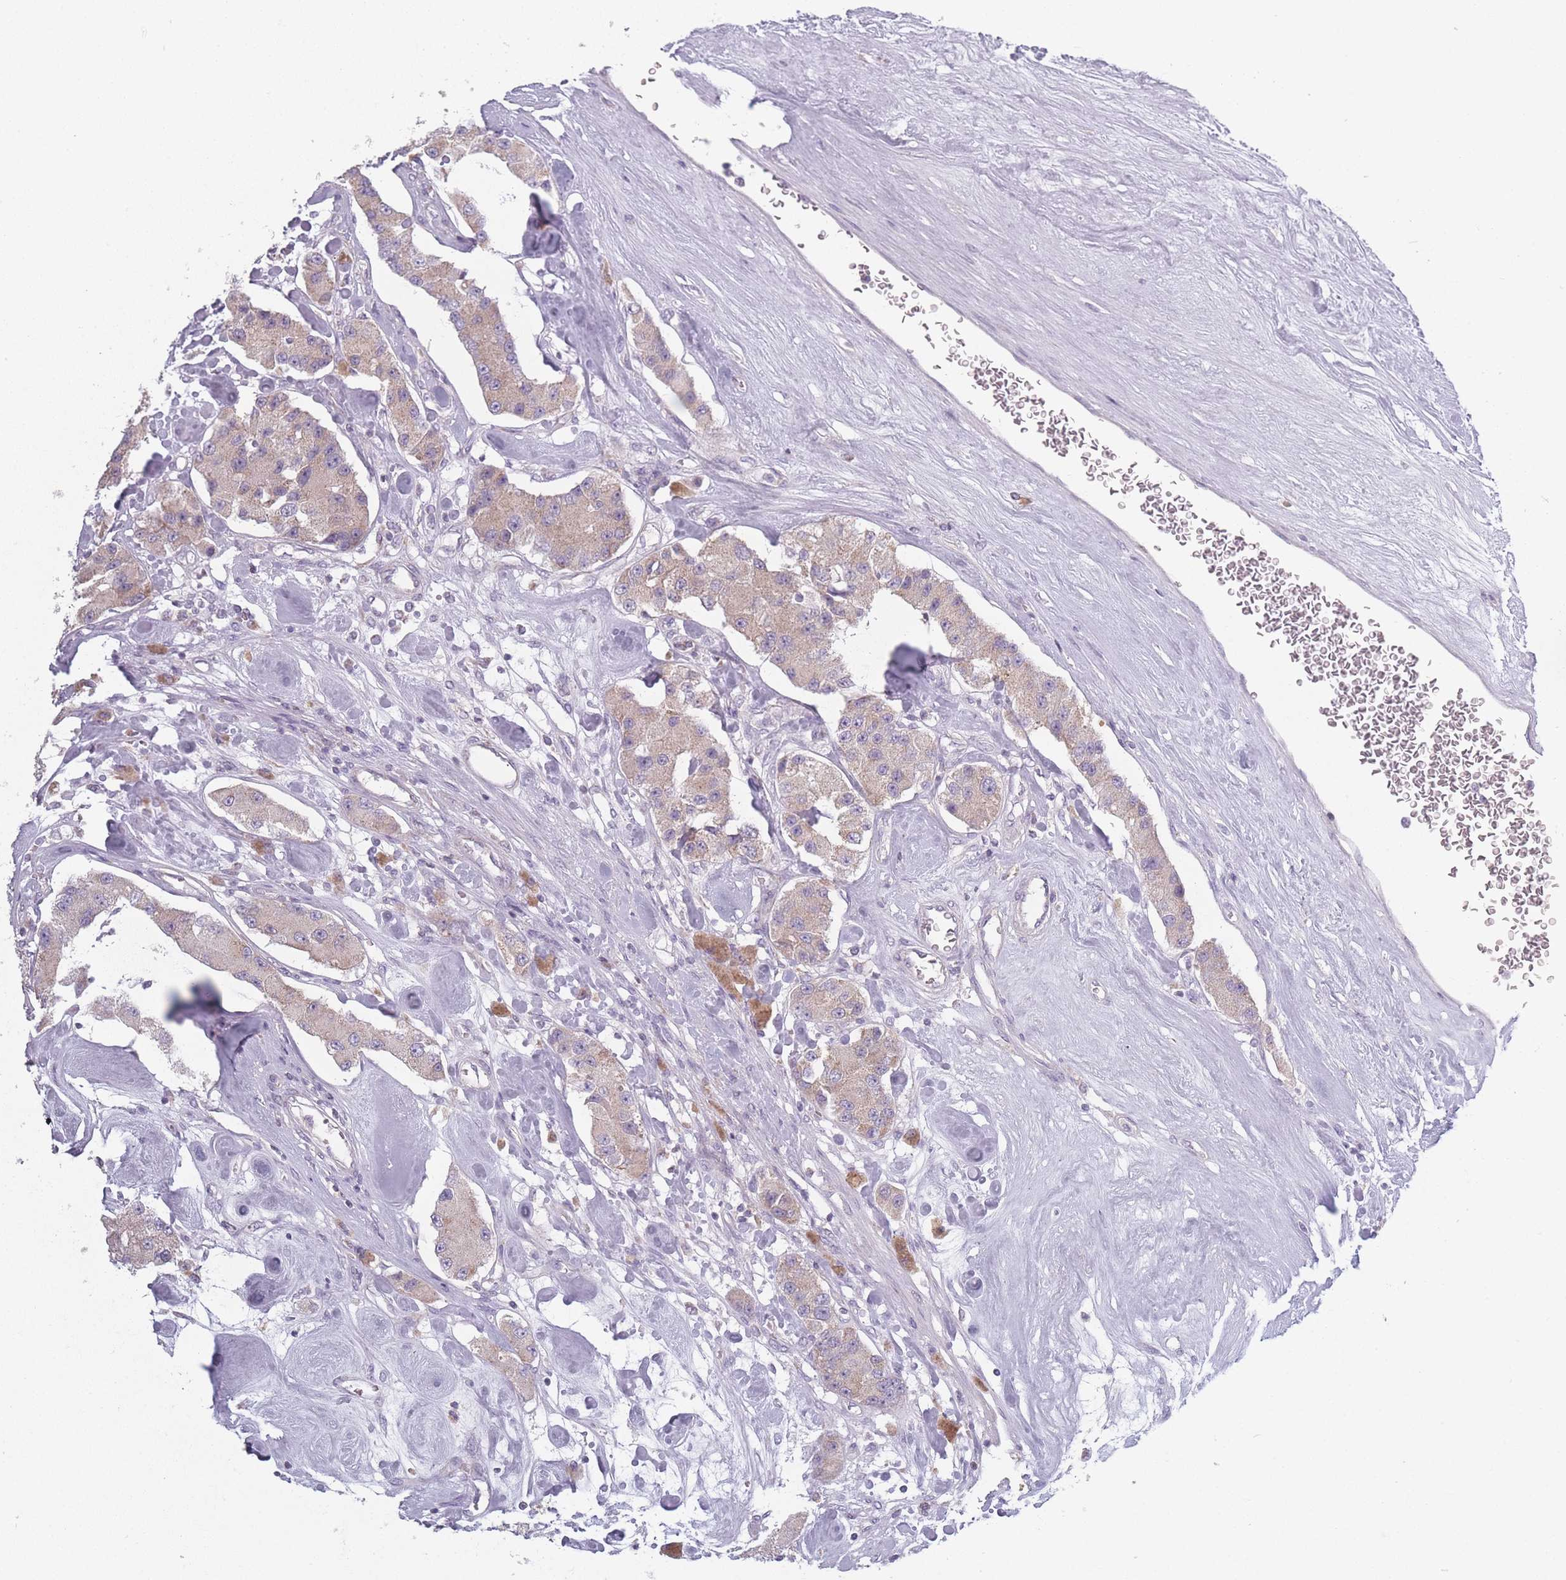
{"staining": {"intensity": "weak", "quantity": "<25%", "location": "cytoplasmic/membranous"}, "tissue": "carcinoid", "cell_type": "Tumor cells", "image_type": "cancer", "snomed": [{"axis": "morphology", "description": "Carcinoid, malignant, NOS"}, {"axis": "topography", "description": "Pancreas"}], "caption": "Carcinoid (malignant) was stained to show a protein in brown. There is no significant positivity in tumor cells.", "gene": "PEX11B", "patient": {"sex": "male", "age": 41}}